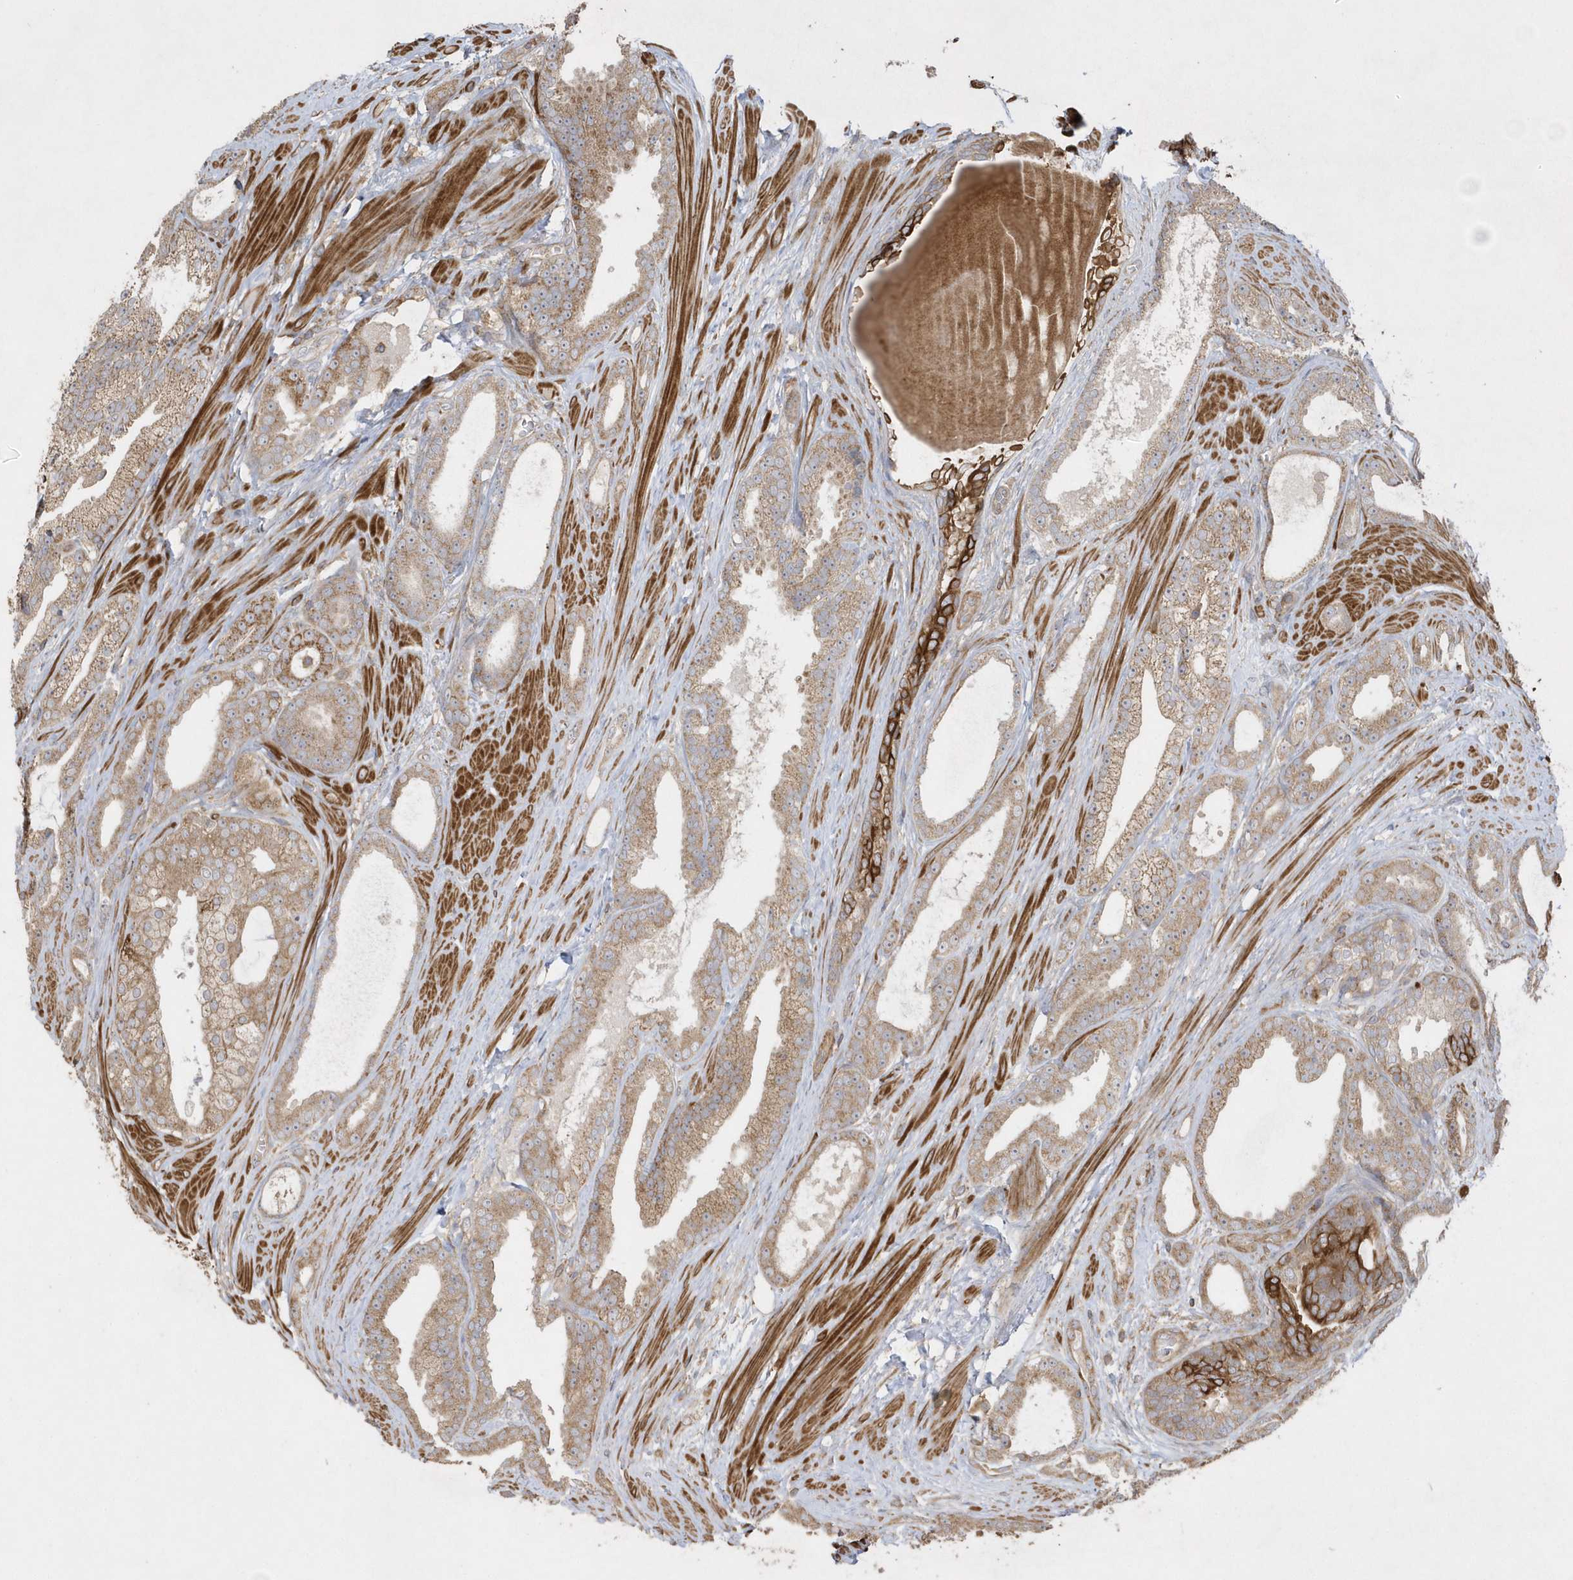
{"staining": {"intensity": "moderate", "quantity": "25%-75%", "location": "cytoplasmic/membranous"}, "tissue": "prostate cancer", "cell_type": "Tumor cells", "image_type": "cancer", "snomed": [{"axis": "morphology", "description": "Adenocarcinoma, High grade"}, {"axis": "topography", "description": "Prostate"}], "caption": "This image exhibits immunohistochemistry staining of human prostate cancer, with medium moderate cytoplasmic/membranous positivity in about 25%-75% of tumor cells.", "gene": "SENP8", "patient": {"sex": "male", "age": 60}}